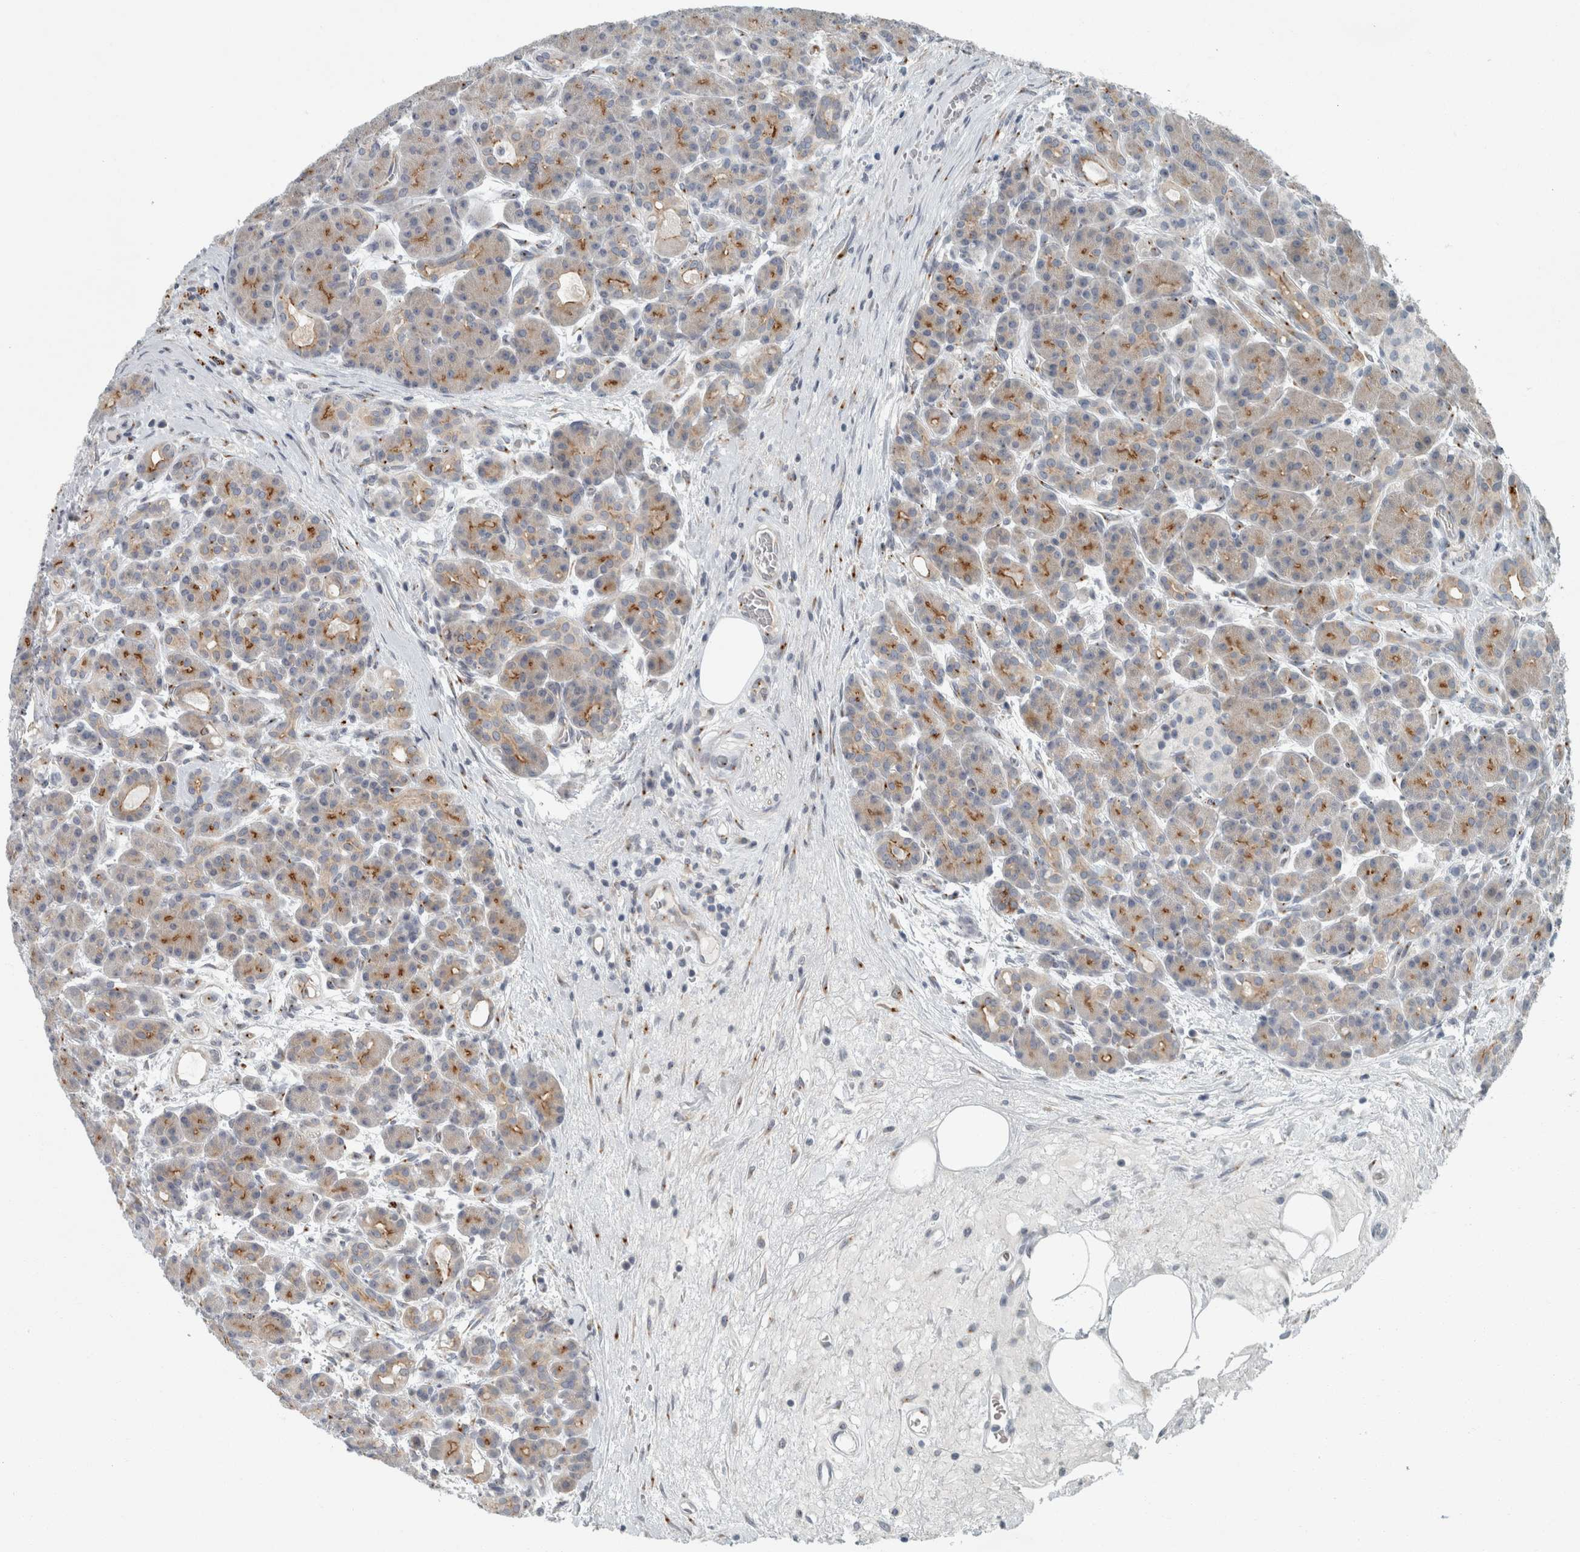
{"staining": {"intensity": "moderate", "quantity": "<25%", "location": "cytoplasmic/membranous"}, "tissue": "pancreas", "cell_type": "Exocrine glandular cells", "image_type": "normal", "snomed": [{"axis": "morphology", "description": "Normal tissue, NOS"}, {"axis": "topography", "description": "Pancreas"}], "caption": "Moderate cytoplasmic/membranous positivity for a protein is present in about <25% of exocrine glandular cells of benign pancreas using IHC.", "gene": "KIF1C", "patient": {"sex": "male", "age": 63}}